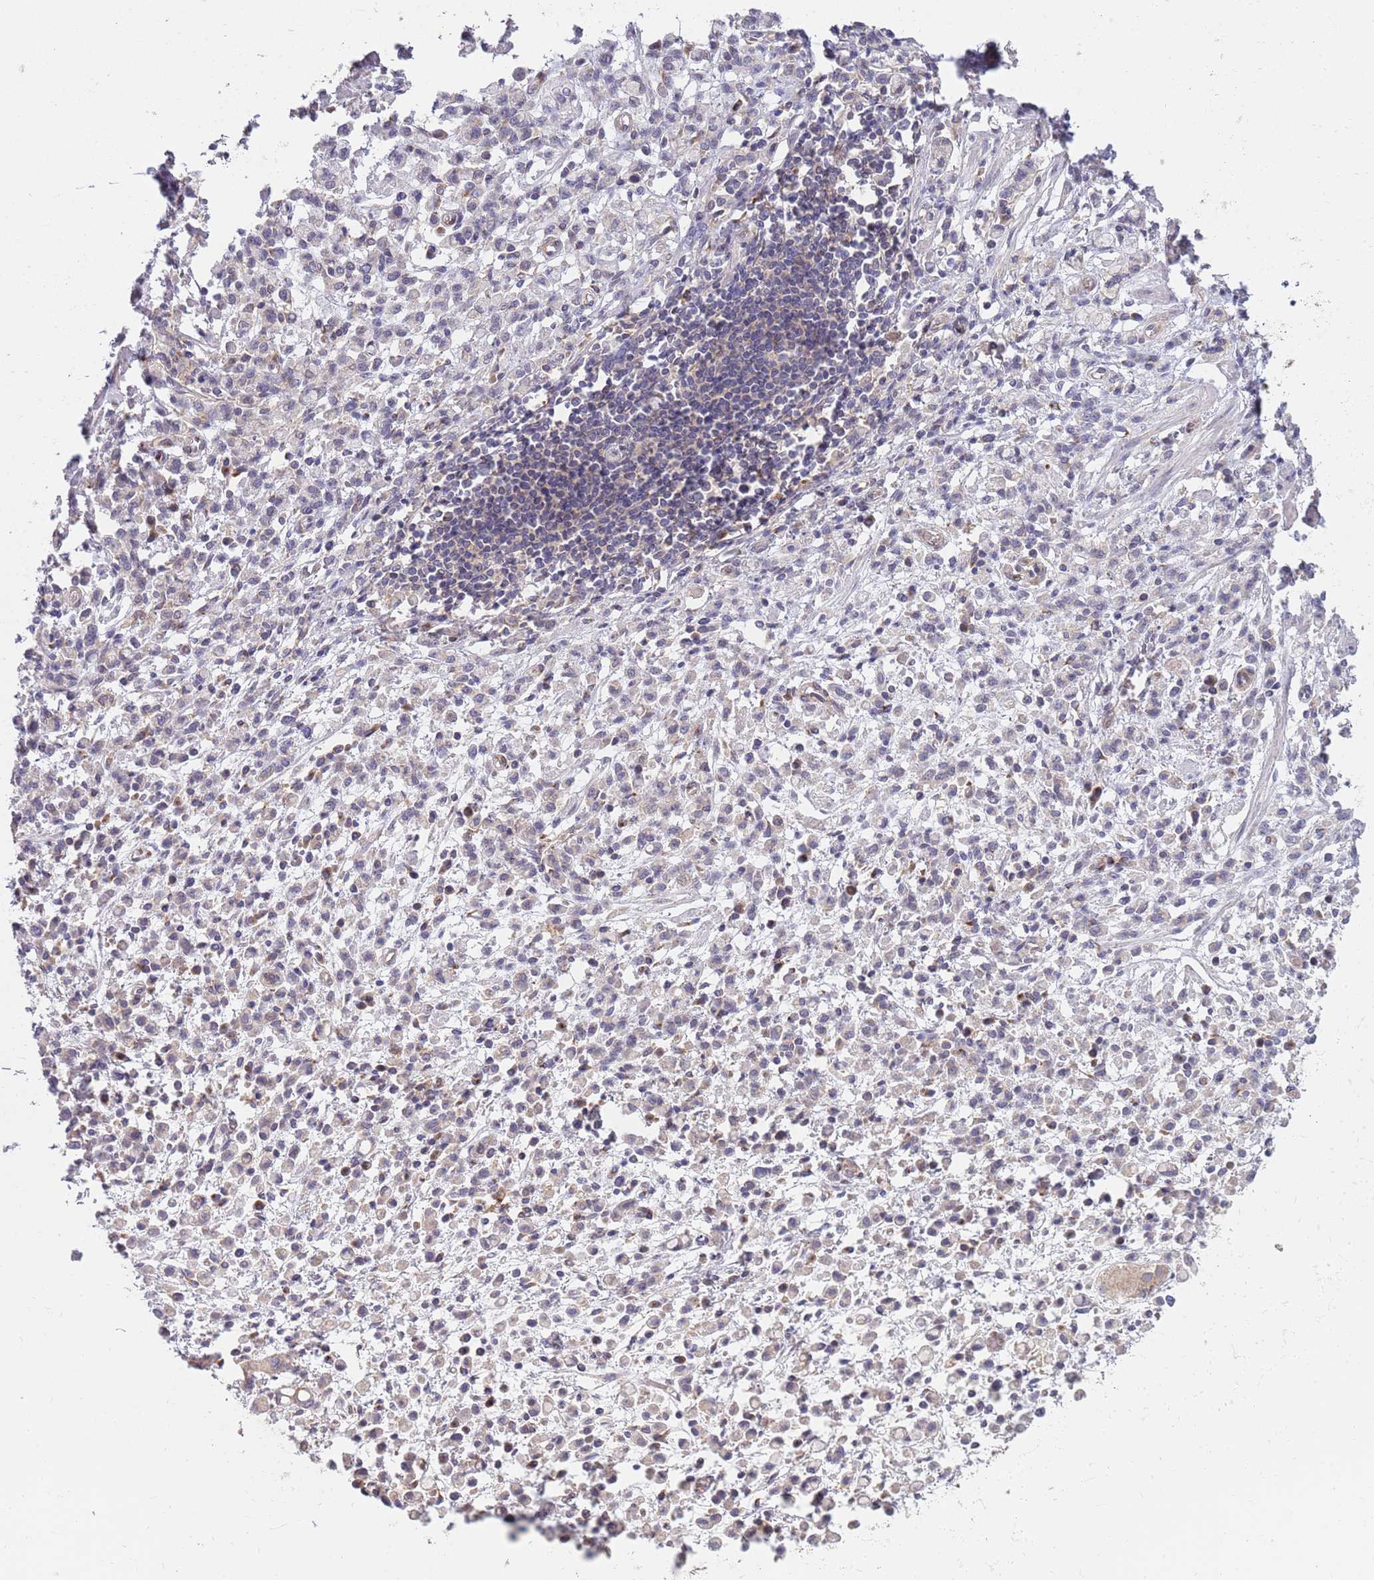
{"staining": {"intensity": "negative", "quantity": "none", "location": "none"}, "tissue": "stomach cancer", "cell_type": "Tumor cells", "image_type": "cancer", "snomed": [{"axis": "morphology", "description": "Adenocarcinoma, NOS"}, {"axis": "topography", "description": "Stomach"}], "caption": "This micrograph is of adenocarcinoma (stomach) stained with immunohistochemistry (IHC) to label a protein in brown with the nuclei are counter-stained blue. There is no expression in tumor cells. (DAB IHC with hematoxylin counter stain).", "gene": "BTBD7", "patient": {"sex": "male", "age": 77}}